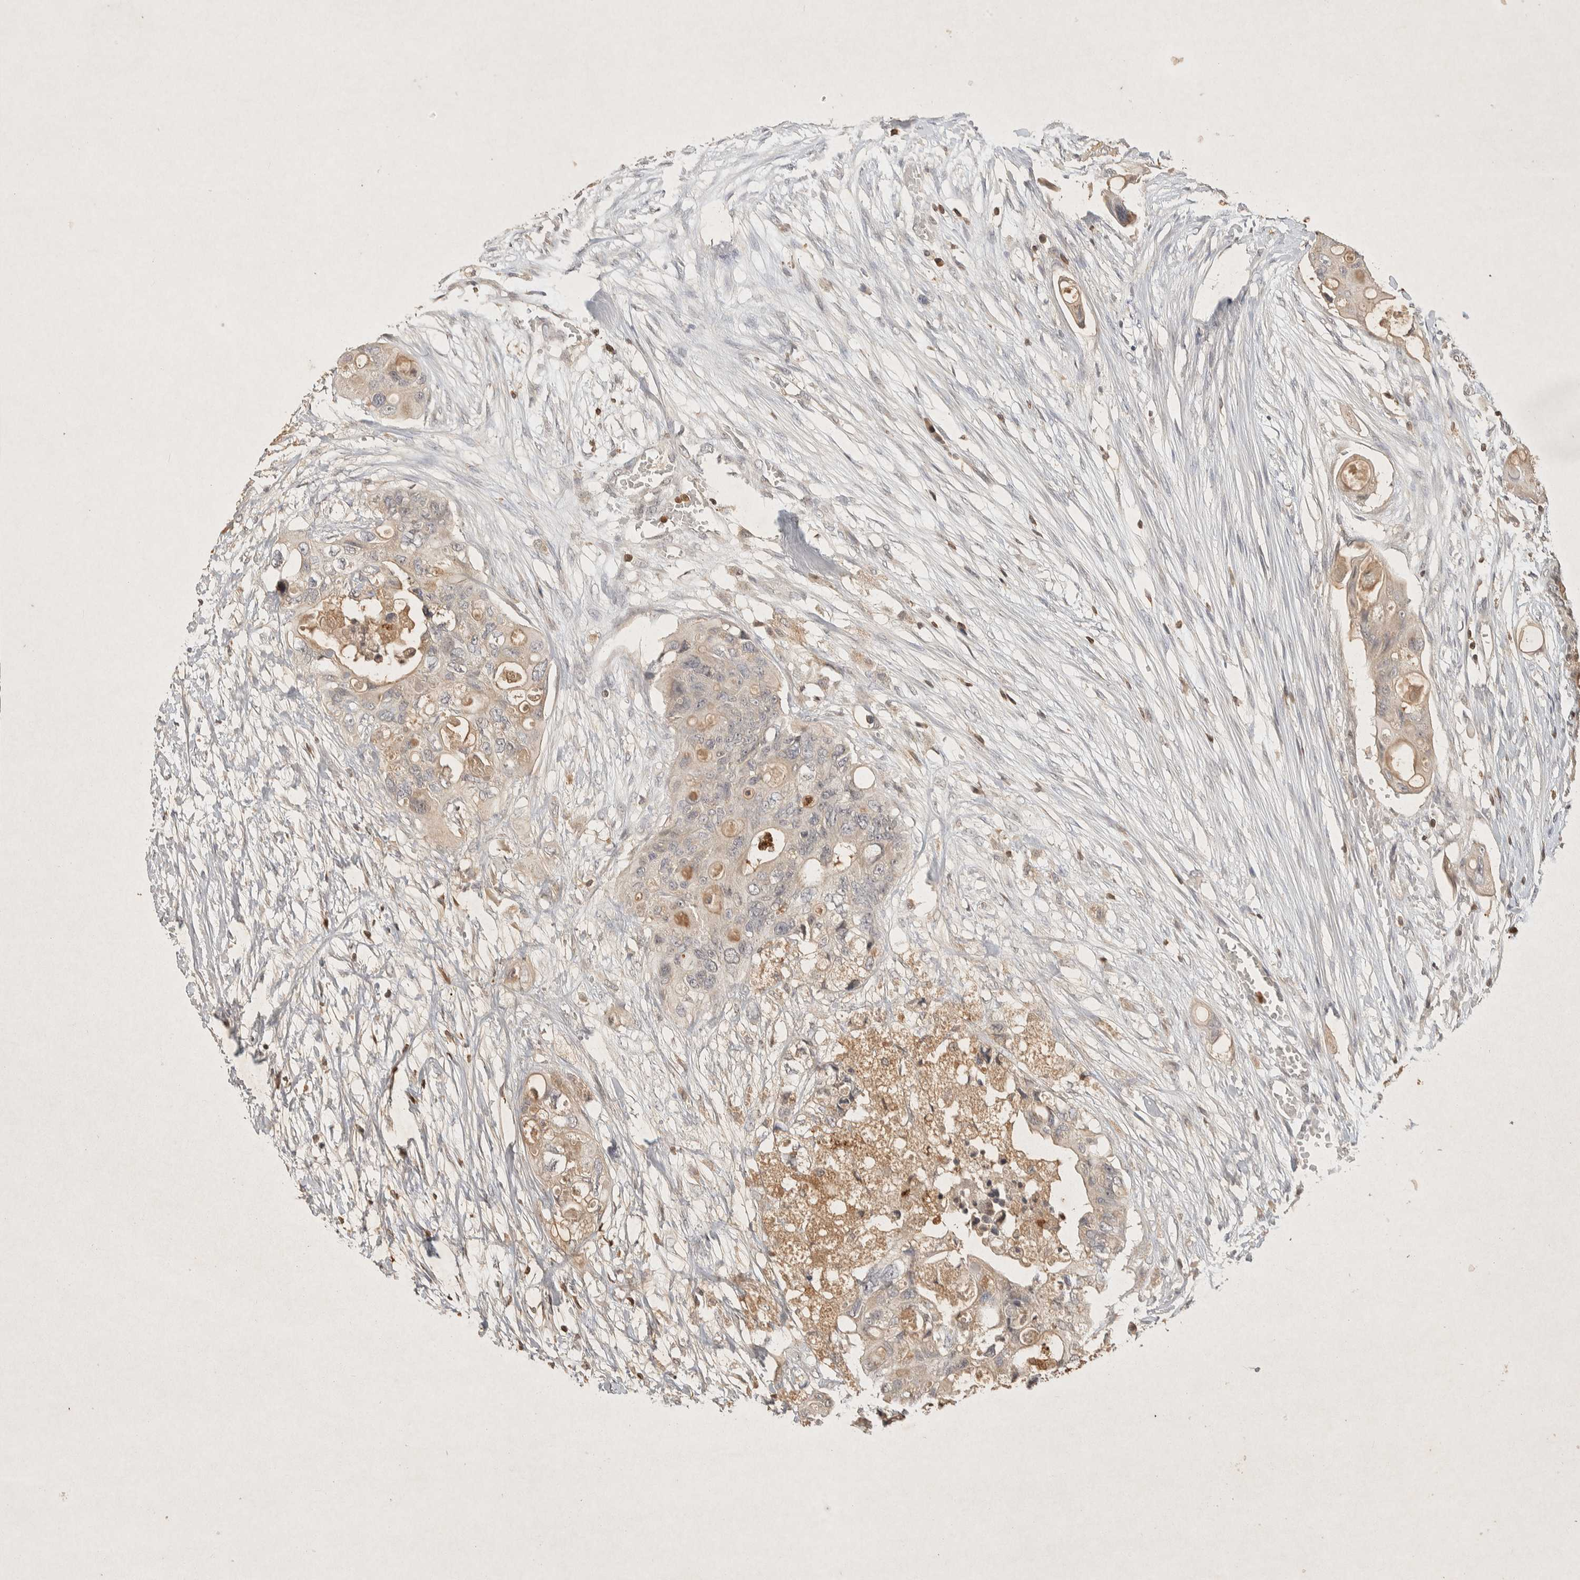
{"staining": {"intensity": "weak", "quantity": "<25%", "location": "cytoplasmic/membranous"}, "tissue": "colorectal cancer", "cell_type": "Tumor cells", "image_type": "cancer", "snomed": [{"axis": "morphology", "description": "Adenocarcinoma, NOS"}, {"axis": "topography", "description": "Colon"}], "caption": "Tumor cells are negative for protein expression in human adenocarcinoma (colorectal).", "gene": "RAC2", "patient": {"sex": "female", "age": 57}}